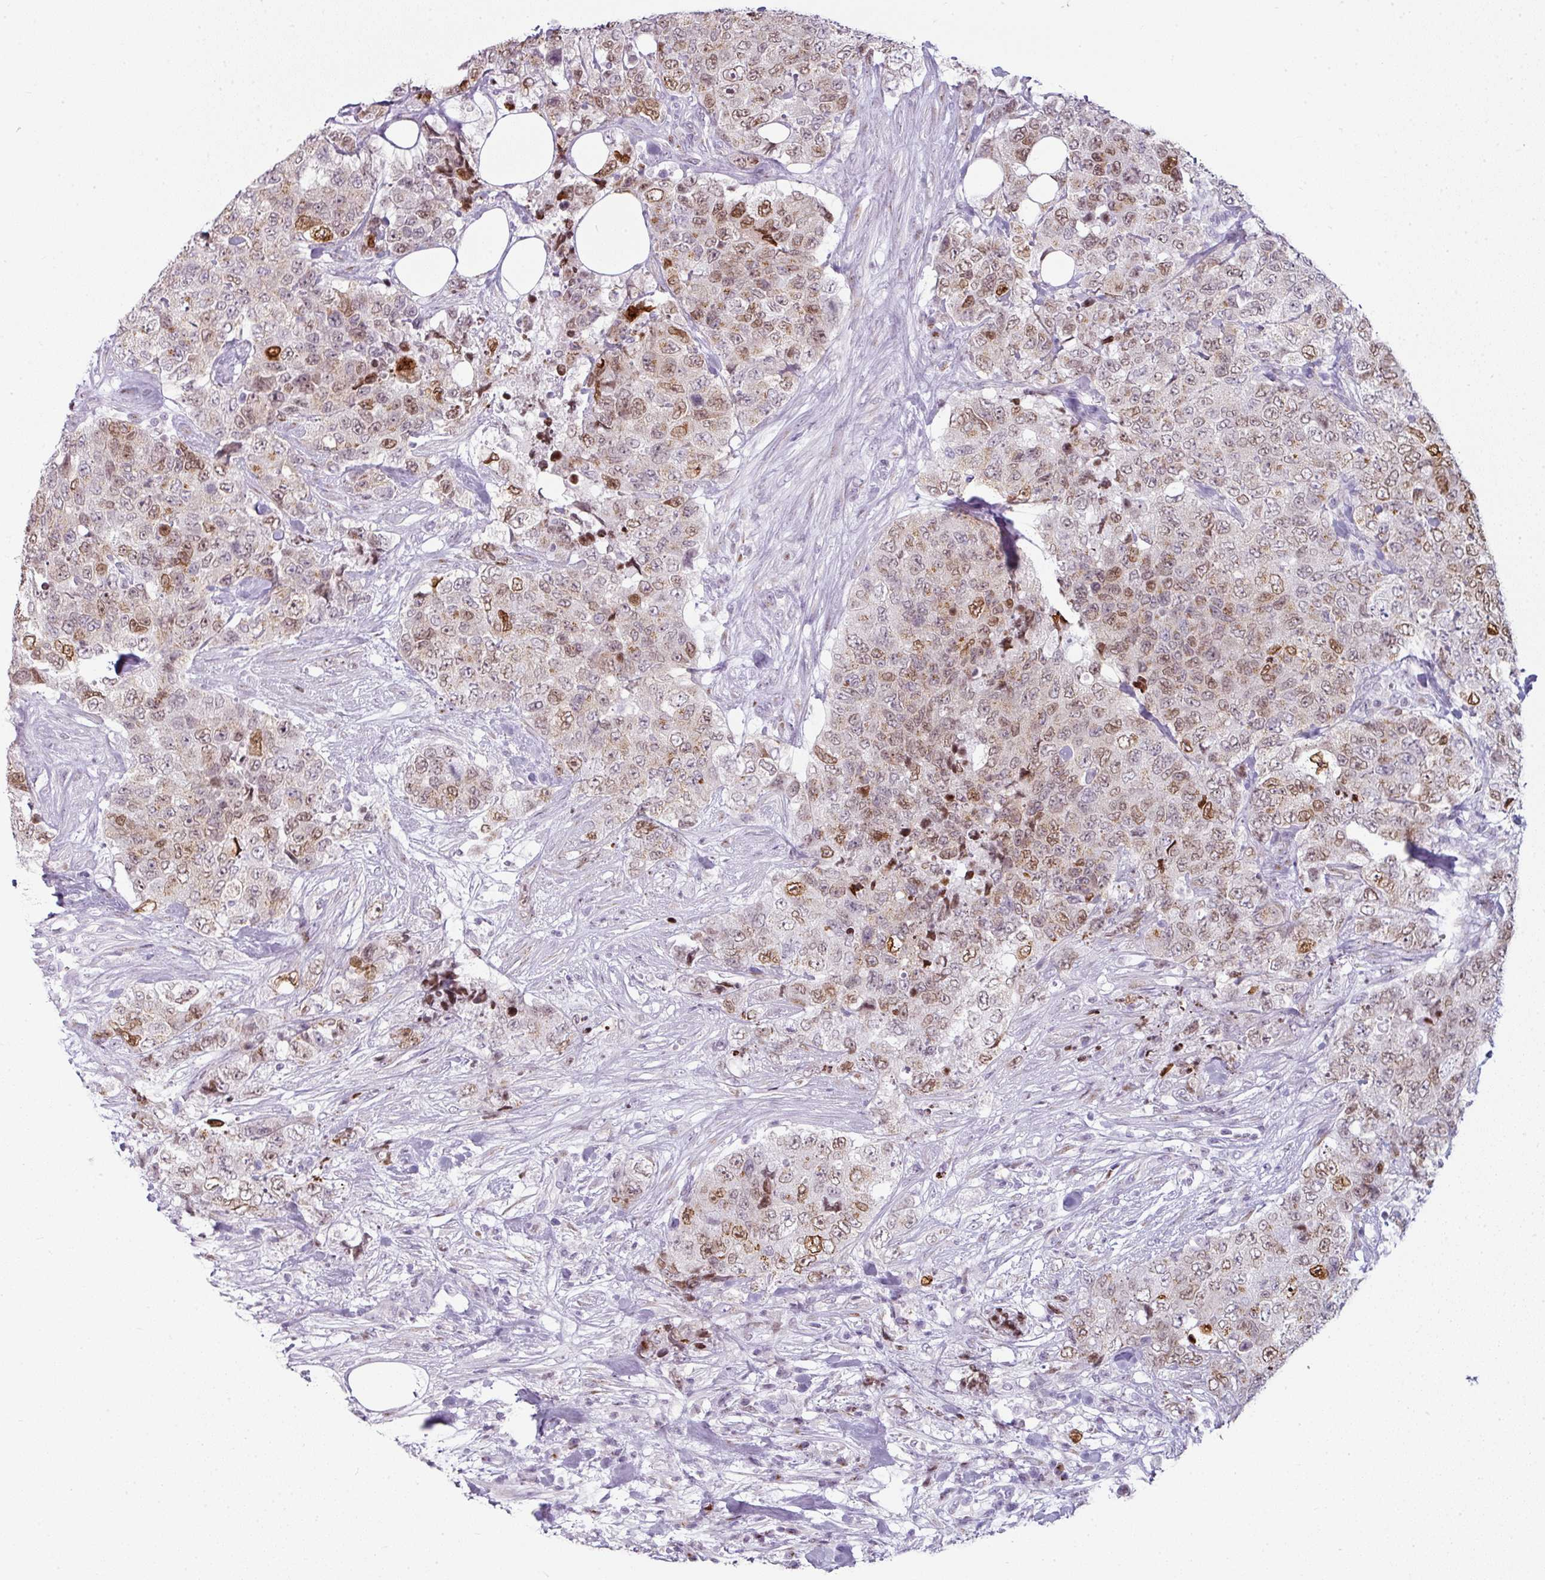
{"staining": {"intensity": "moderate", "quantity": "25%-75%", "location": "cytoplasmic/membranous,nuclear"}, "tissue": "urothelial cancer", "cell_type": "Tumor cells", "image_type": "cancer", "snomed": [{"axis": "morphology", "description": "Urothelial carcinoma, High grade"}, {"axis": "topography", "description": "Urinary bladder"}], "caption": "Urothelial cancer tissue exhibits moderate cytoplasmic/membranous and nuclear positivity in about 25%-75% of tumor cells (IHC, brightfield microscopy, high magnification).", "gene": "SYT8", "patient": {"sex": "female", "age": 78}}